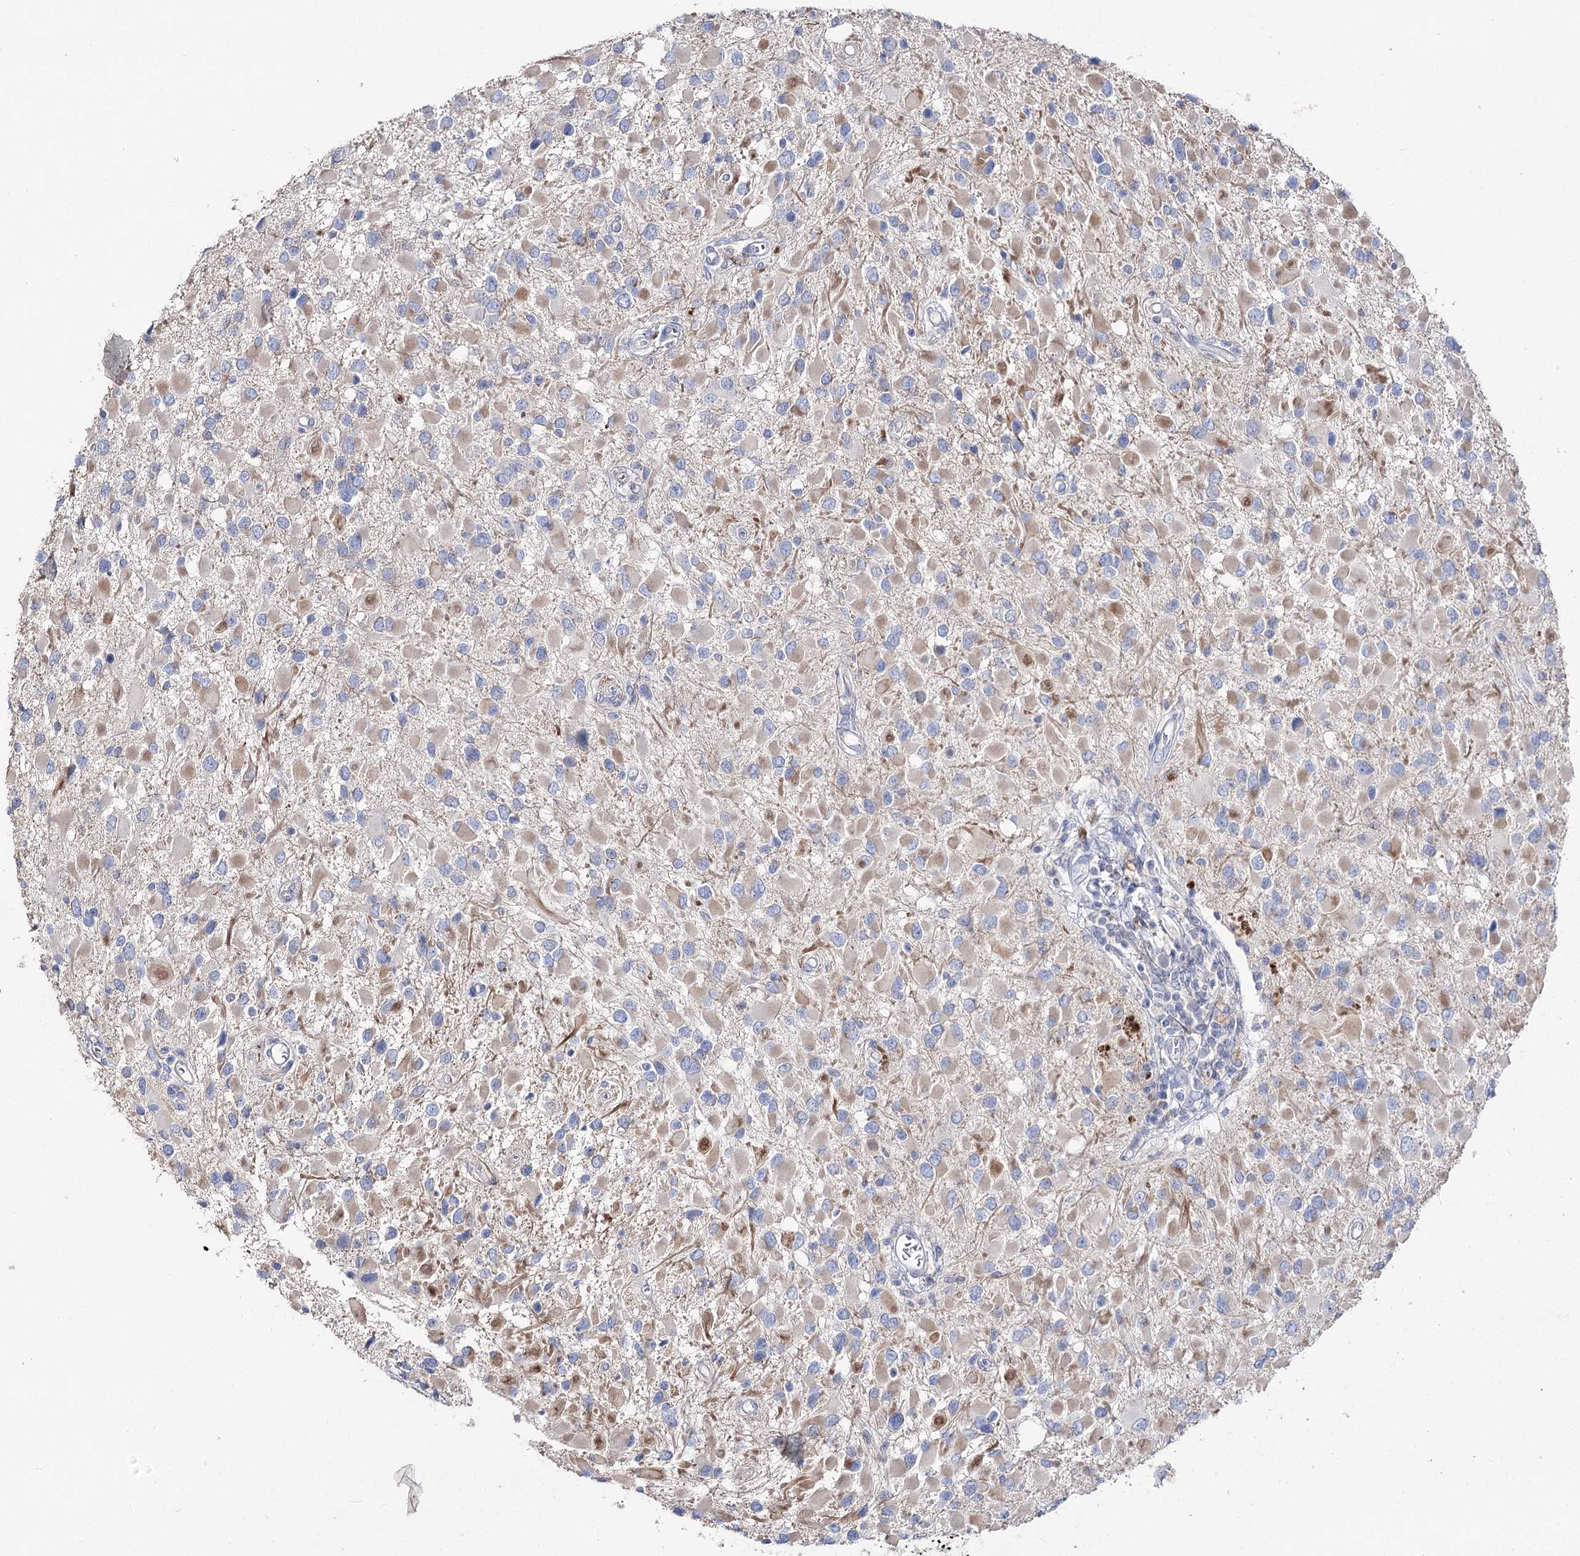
{"staining": {"intensity": "weak", "quantity": "25%-75%", "location": "cytoplasmic/membranous"}, "tissue": "glioma", "cell_type": "Tumor cells", "image_type": "cancer", "snomed": [{"axis": "morphology", "description": "Glioma, malignant, High grade"}, {"axis": "topography", "description": "Brain"}], "caption": "A brown stain highlights weak cytoplasmic/membranous expression of a protein in human glioma tumor cells.", "gene": "NRAP", "patient": {"sex": "male", "age": 53}}